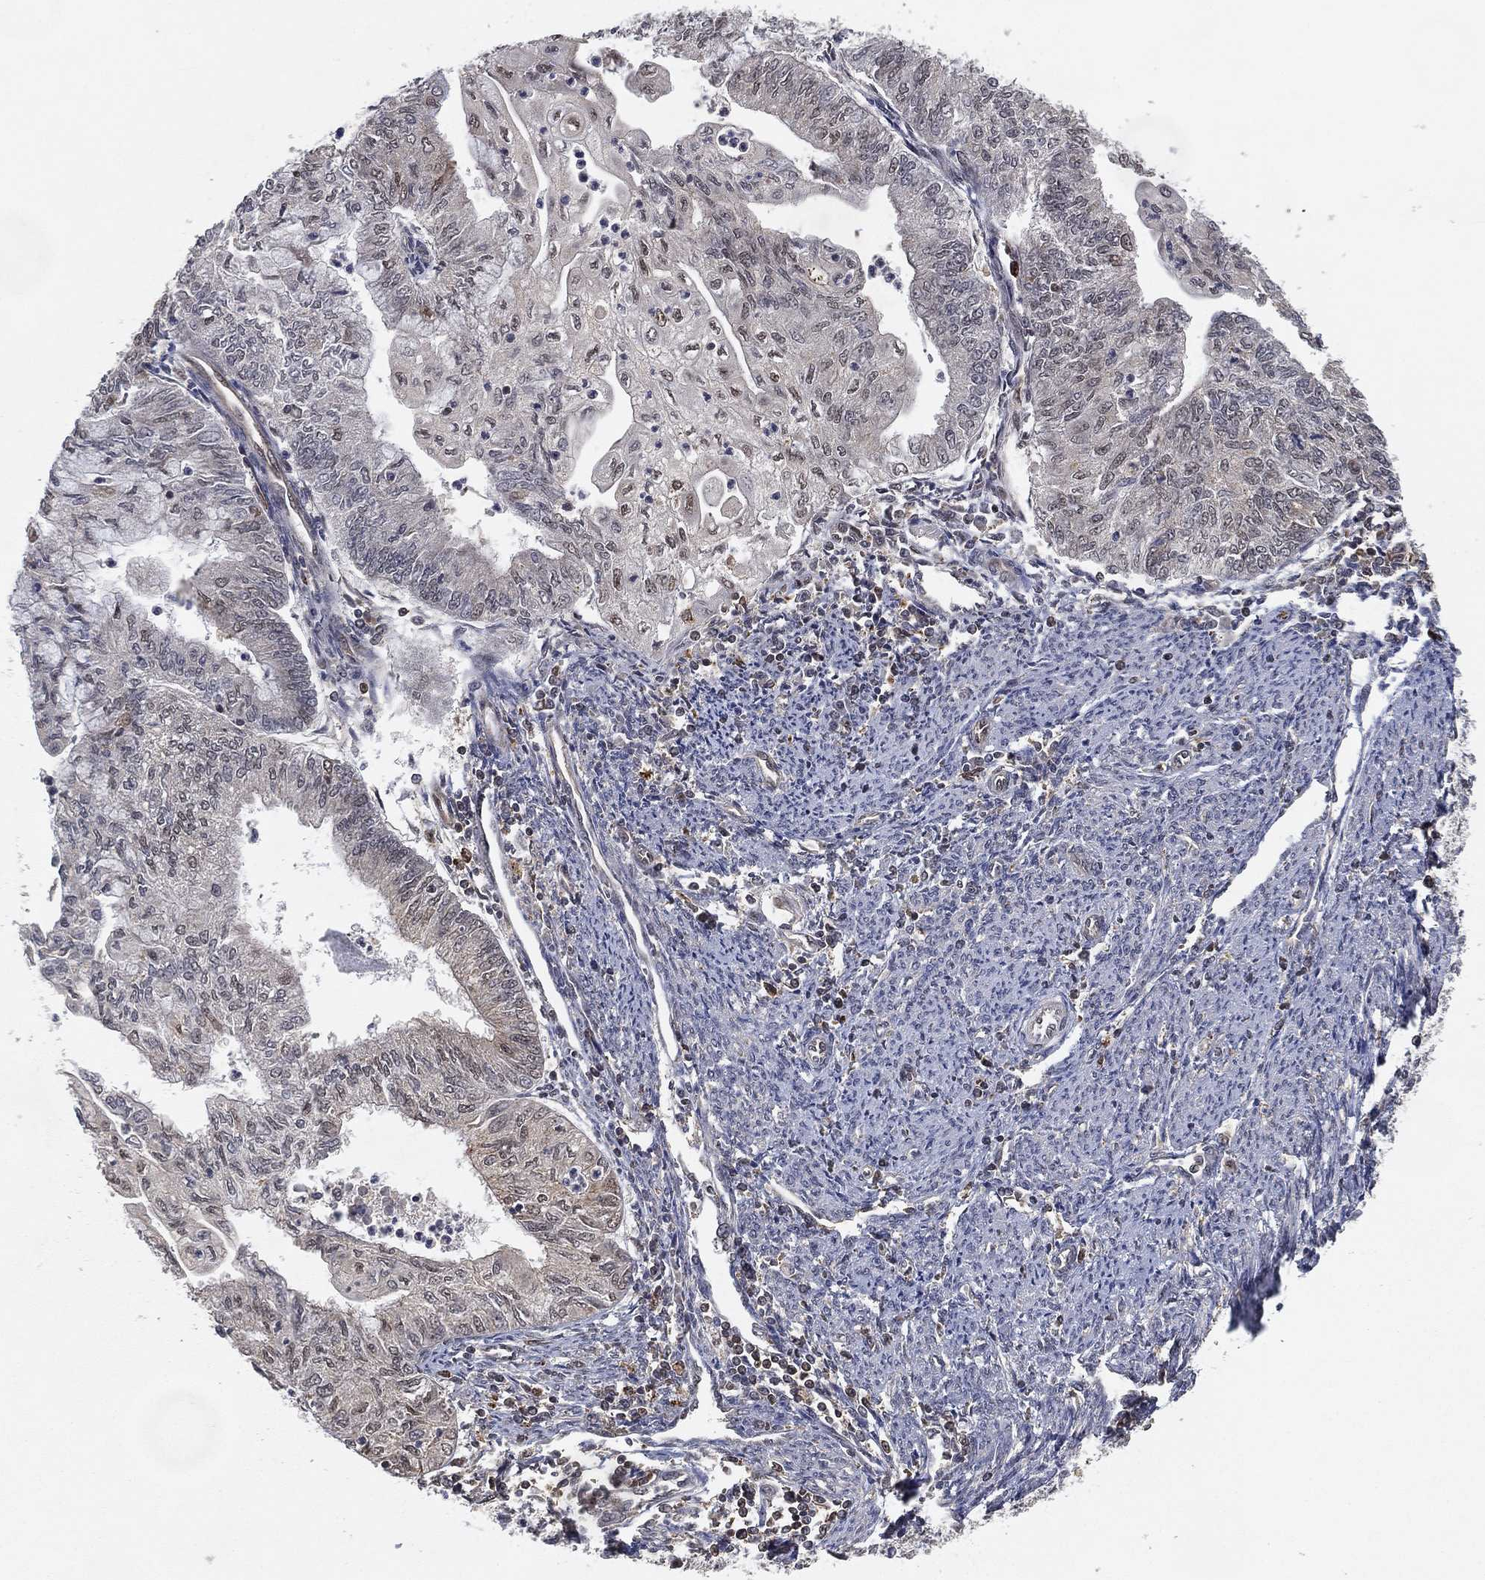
{"staining": {"intensity": "negative", "quantity": "none", "location": "none"}, "tissue": "endometrial cancer", "cell_type": "Tumor cells", "image_type": "cancer", "snomed": [{"axis": "morphology", "description": "Adenocarcinoma, NOS"}, {"axis": "topography", "description": "Endometrium"}], "caption": "Immunohistochemistry (IHC) image of neoplastic tissue: human endometrial cancer stained with DAB (3,3'-diaminobenzidine) exhibits no significant protein positivity in tumor cells.", "gene": "WDR26", "patient": {"sex": "female", "age": 59}}